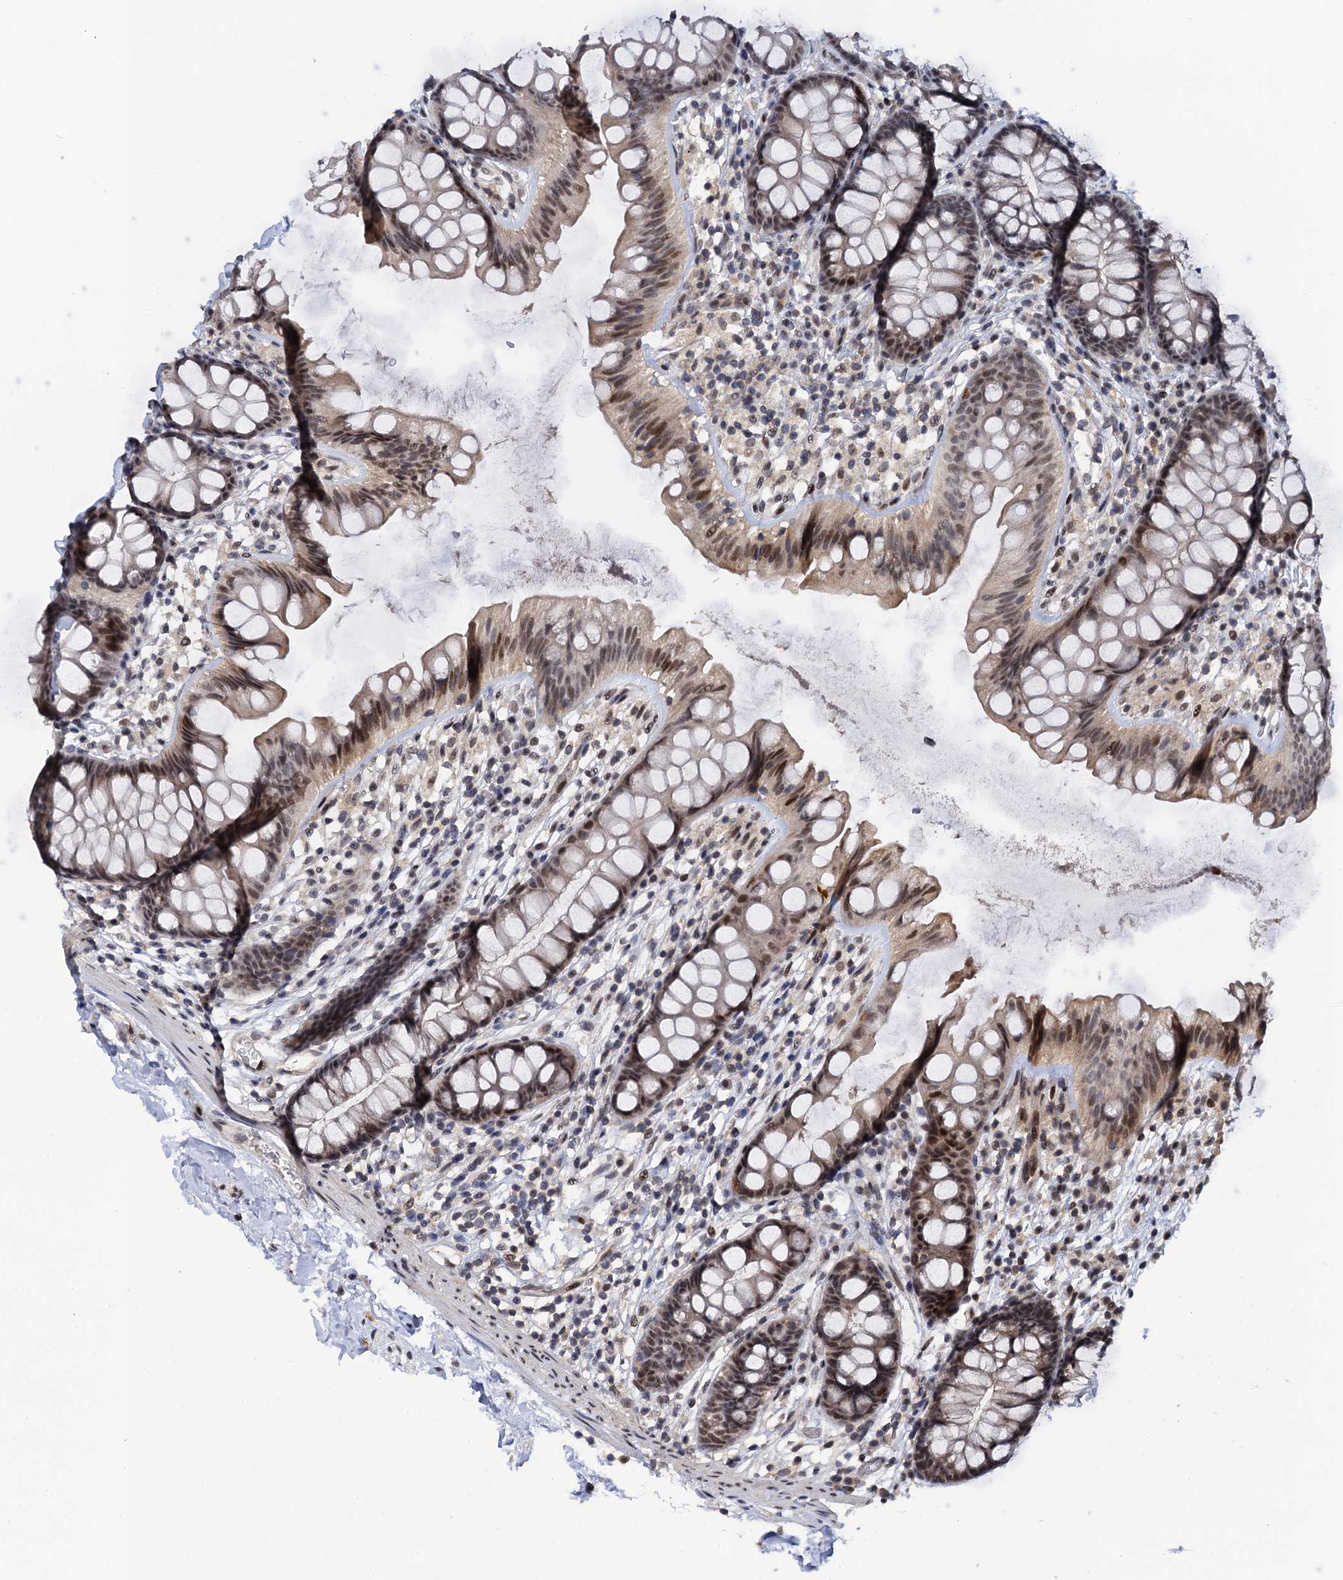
{"staining": {"intensity": "moderate", "quantity": "25%-75%", "location": "nuclear"}, "tissue": "colon", "cell_type": "Endothelial cells", "image_type": "normal", "snomed": [{"axis": "morphology", "description": "Normal tissue, NOS"}, {"axis": "topography", "description": "Colon"}], "caption": "Endothelial cells show medium levels of moderate nuclear positivity in about 25%-75% of cells in normal human colon. (DAB (3,3'-diaminobenzidine) IHC with brightfield microscopy, high magnification).", "gene": "ZAR1L", "patient": {"sex": "female", "age": 62}}